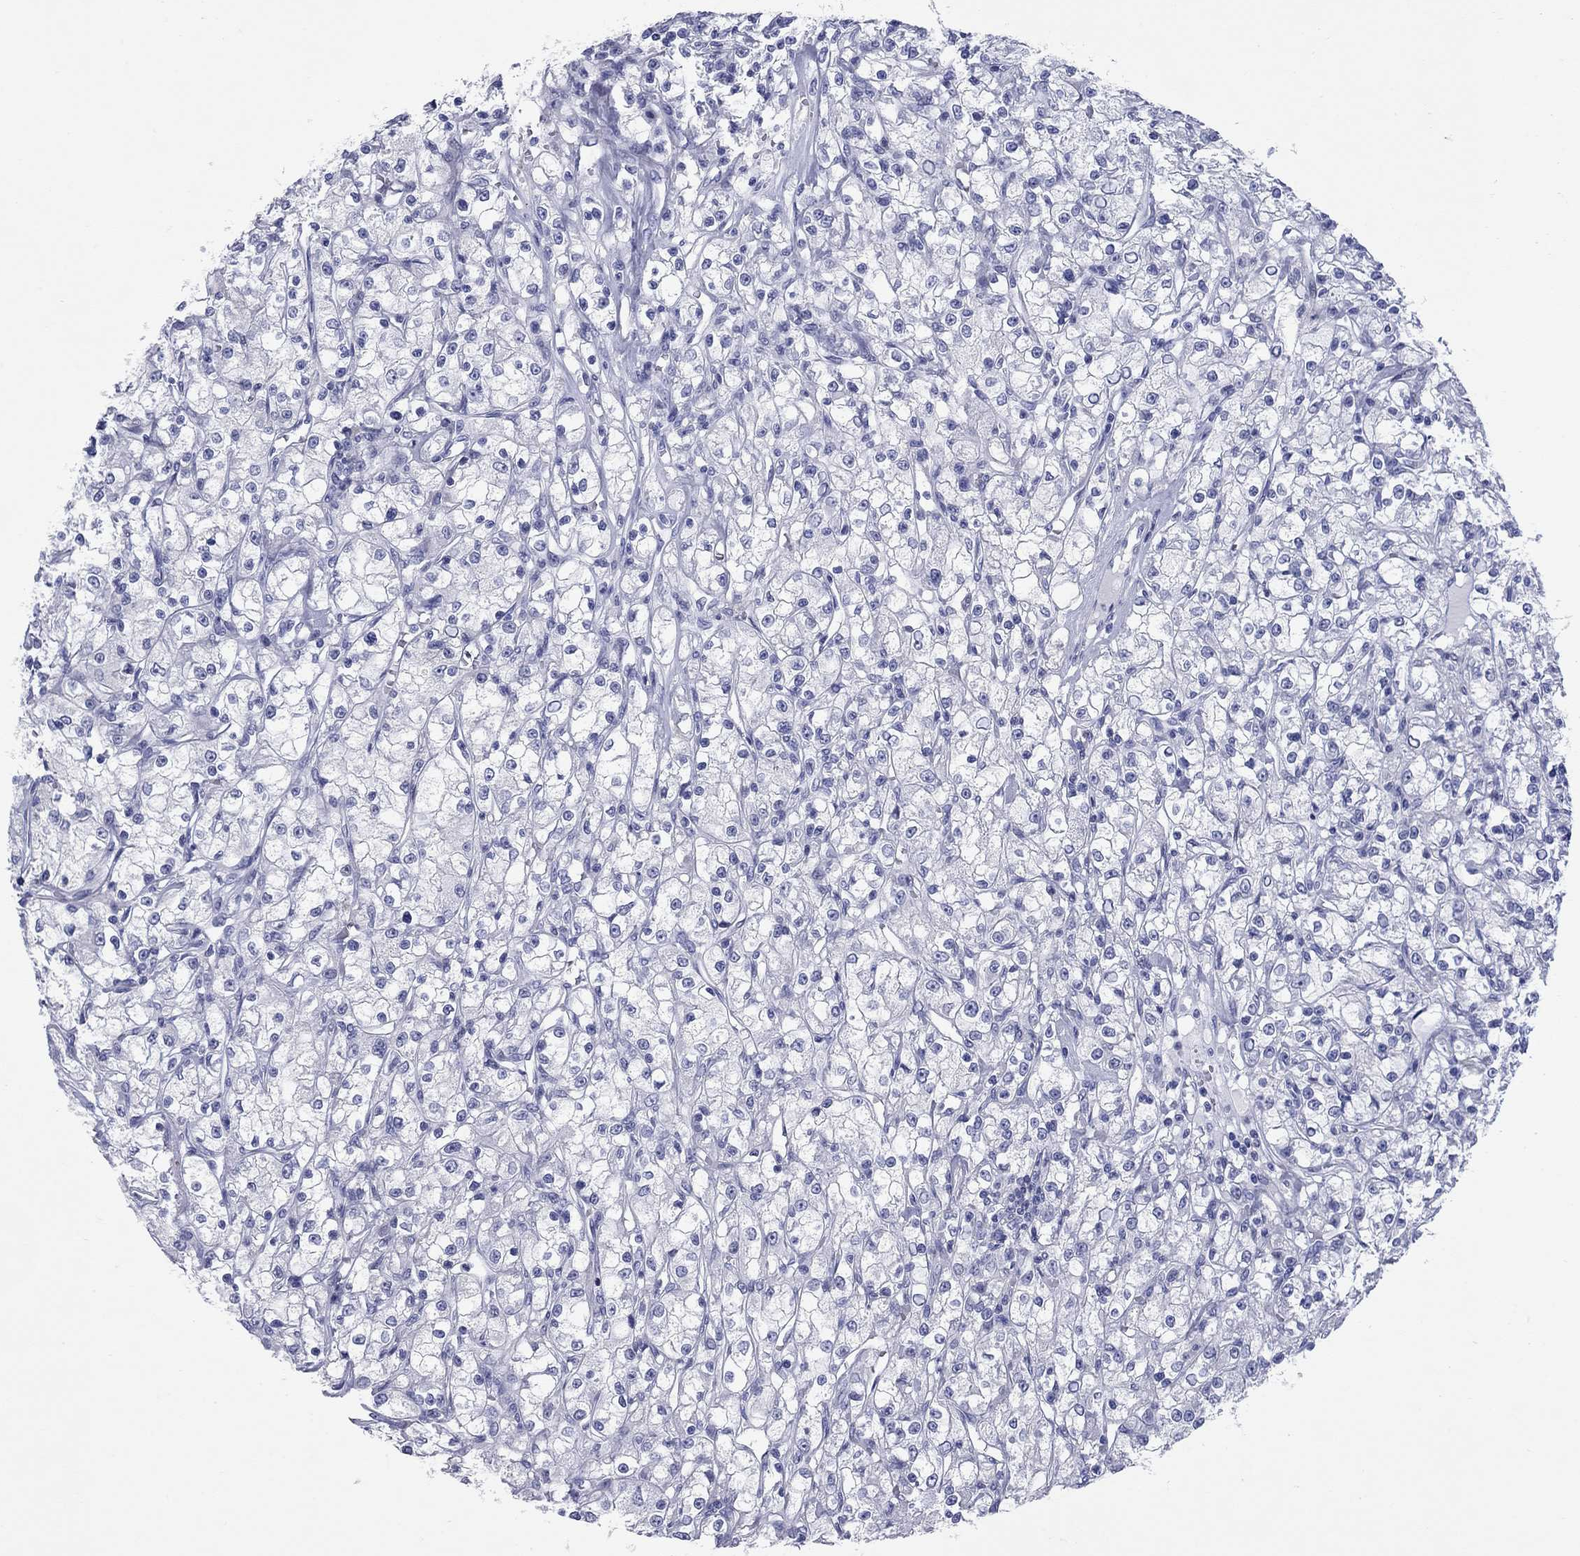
{"staining": {"intensity": "negative", "quantity": "none", "location": "none"}, "tissue": "renal cancer", "cell_type": "Tumor cells", "image_type": "cancer", "snomed": [{"axis": "morphology", "description": "Adenocarcinoma, NOS"}, {"axis": "topography", "description": "Kidney"}], "caption": "Renal adenocarcinoma was stained to show a protein in brown. There is no significant staining in tumor cells. The staining was performed using DAB to visualize the protein expression in brown, while the nuclei were stained in blue with hematoxylin (Magnification: 20x).", "gene": "CCNA1", "patient": {"sex": "female", "age": 59}}